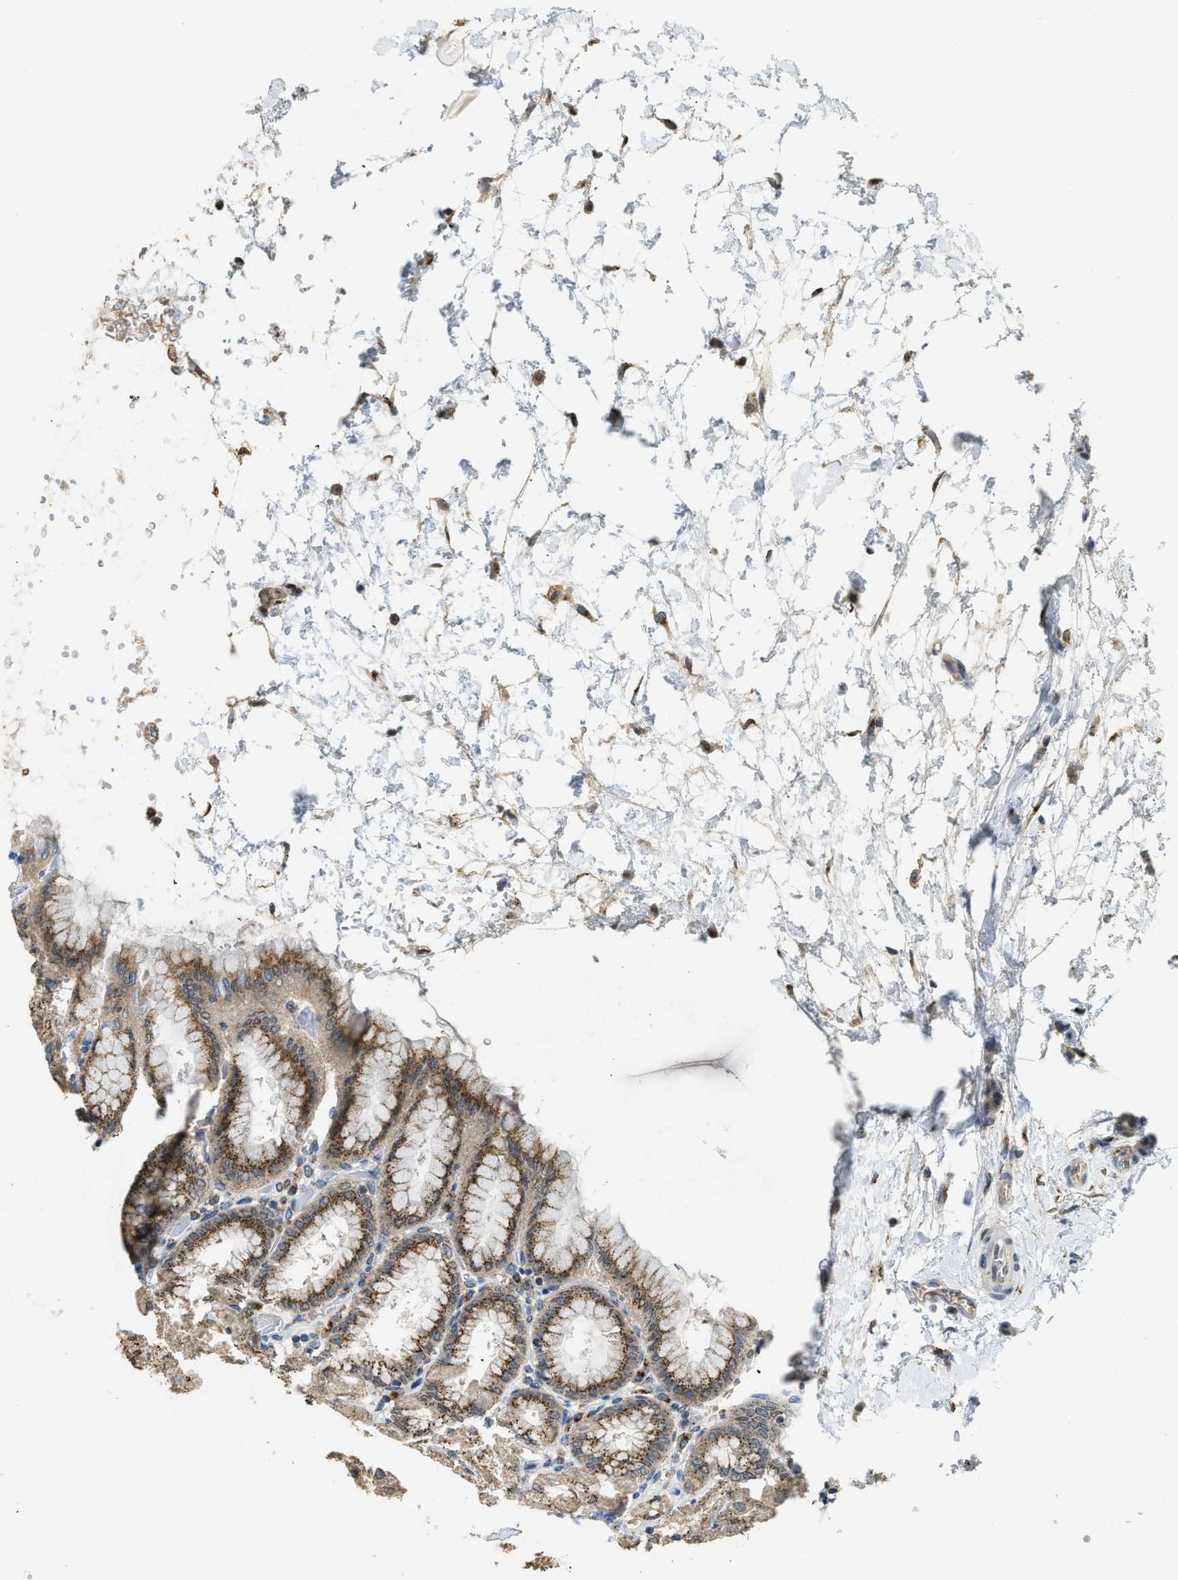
{"staining": {"intensity": "moderate", "quantity": ">75%", "location": "cytoplasmic/membranous"}, "tissue": "stomach", "cell_type": "Glandular cells", "image_type": "normal", "snomed": [{"axis": "morphology", "description": "Normal tissue, NOS"}, {"axis": "topography", "description": "Stomach, upper"}], "caption": "Protein staining of normal stomach shows moderate cytoplasmic/membranous staining in approximately >75% of glandular cells.", "gene": "IPO7", "patient": {"sex": "female", "age": 56}}